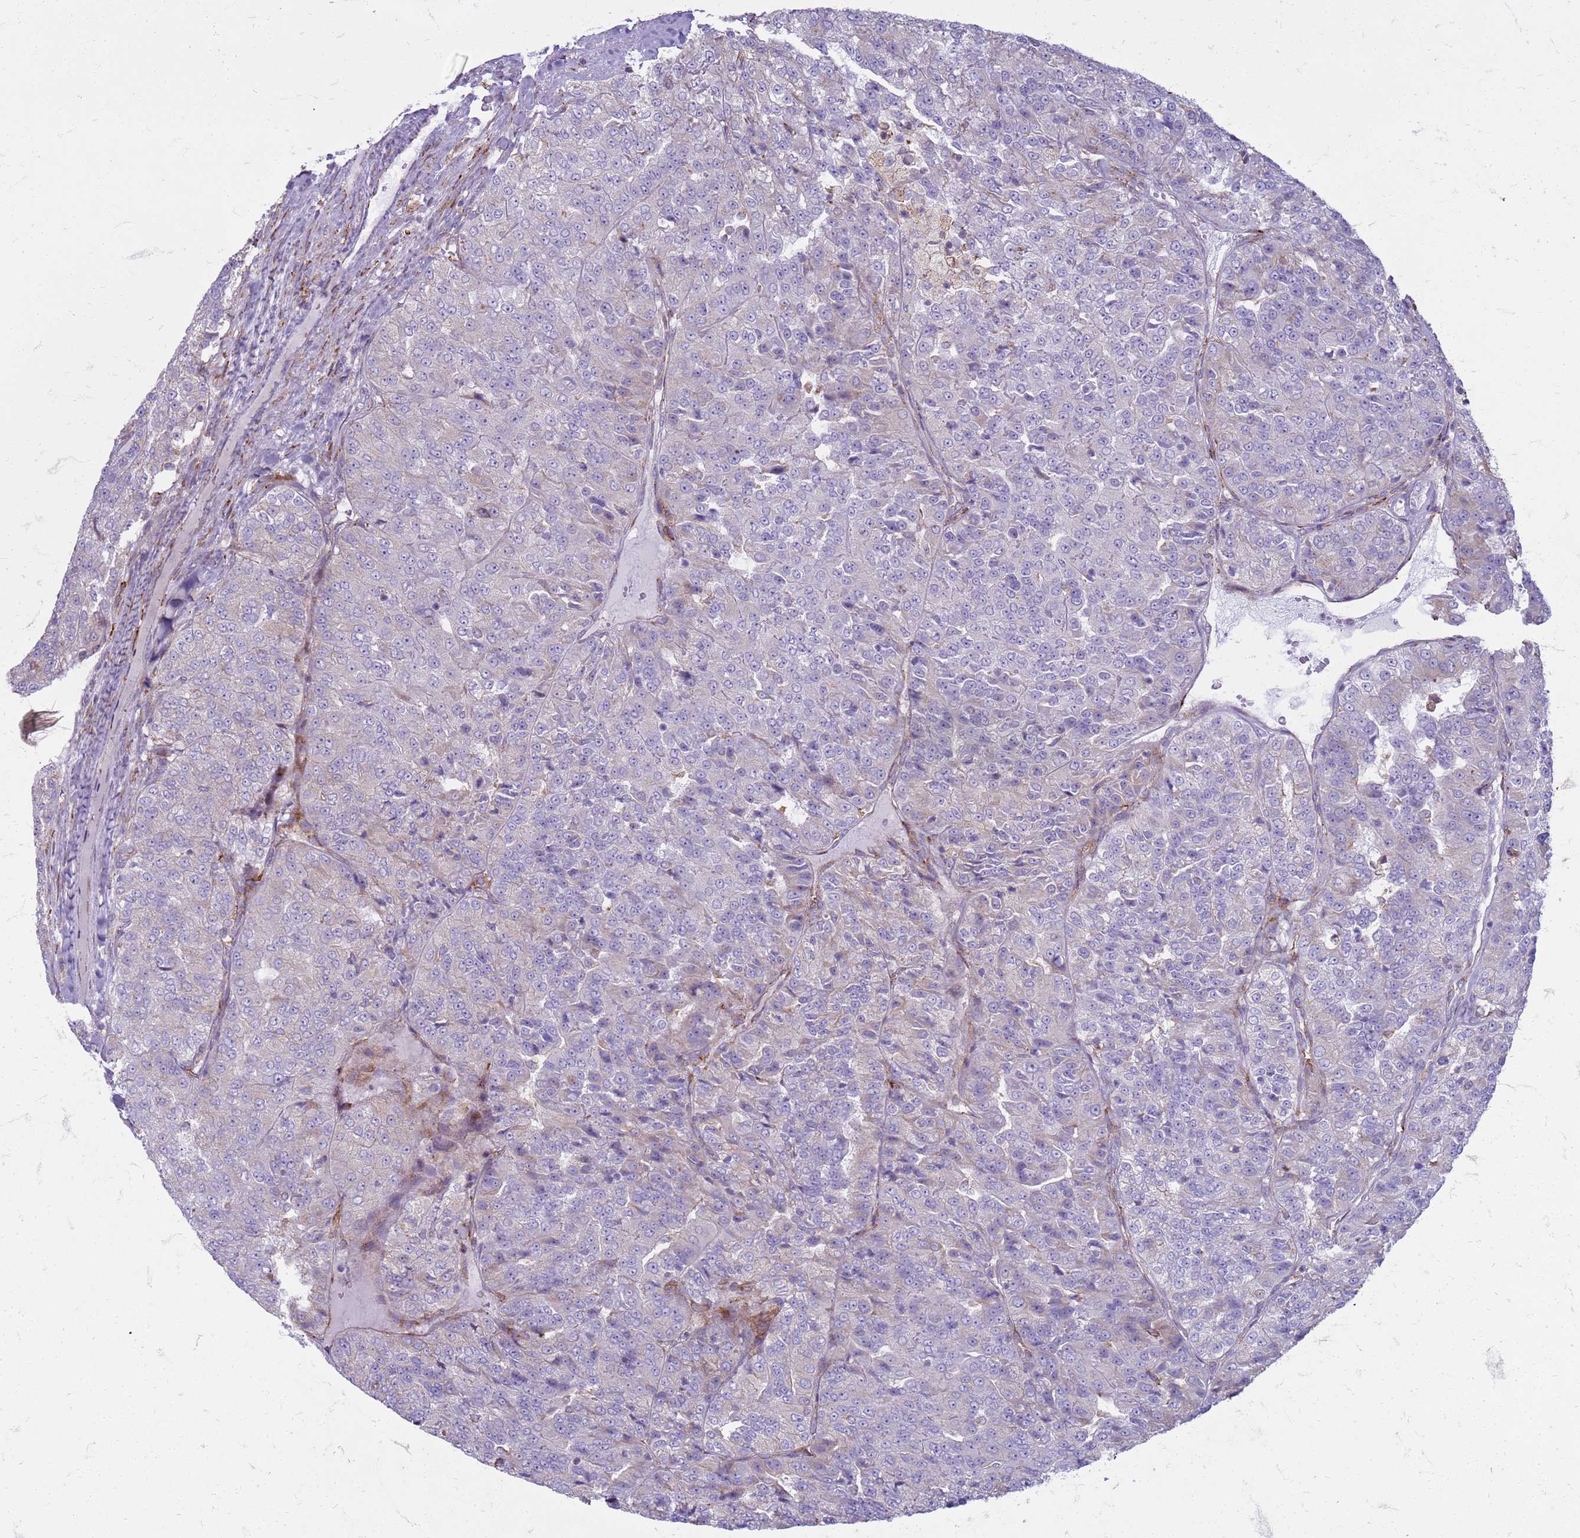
{"staining": {"intensity": "negative", "quantity": "none", "location": "none"}, "tissue": "renal cancer", "cell_type": "Tumor cells", "image_type": "cancer", "snomed": [{"axis": "morphology", "description": "Adenocarcinoma, NOS"}, {"axis": "topography", "description": "Kidney"}], "caption": "This is an immunohistochemistry photomicrograph of adenocarcinoma (renal). There is no positivity in tumor cells.", "gene": "PDK3", "patient": {"sex": "female", "age": 63}}